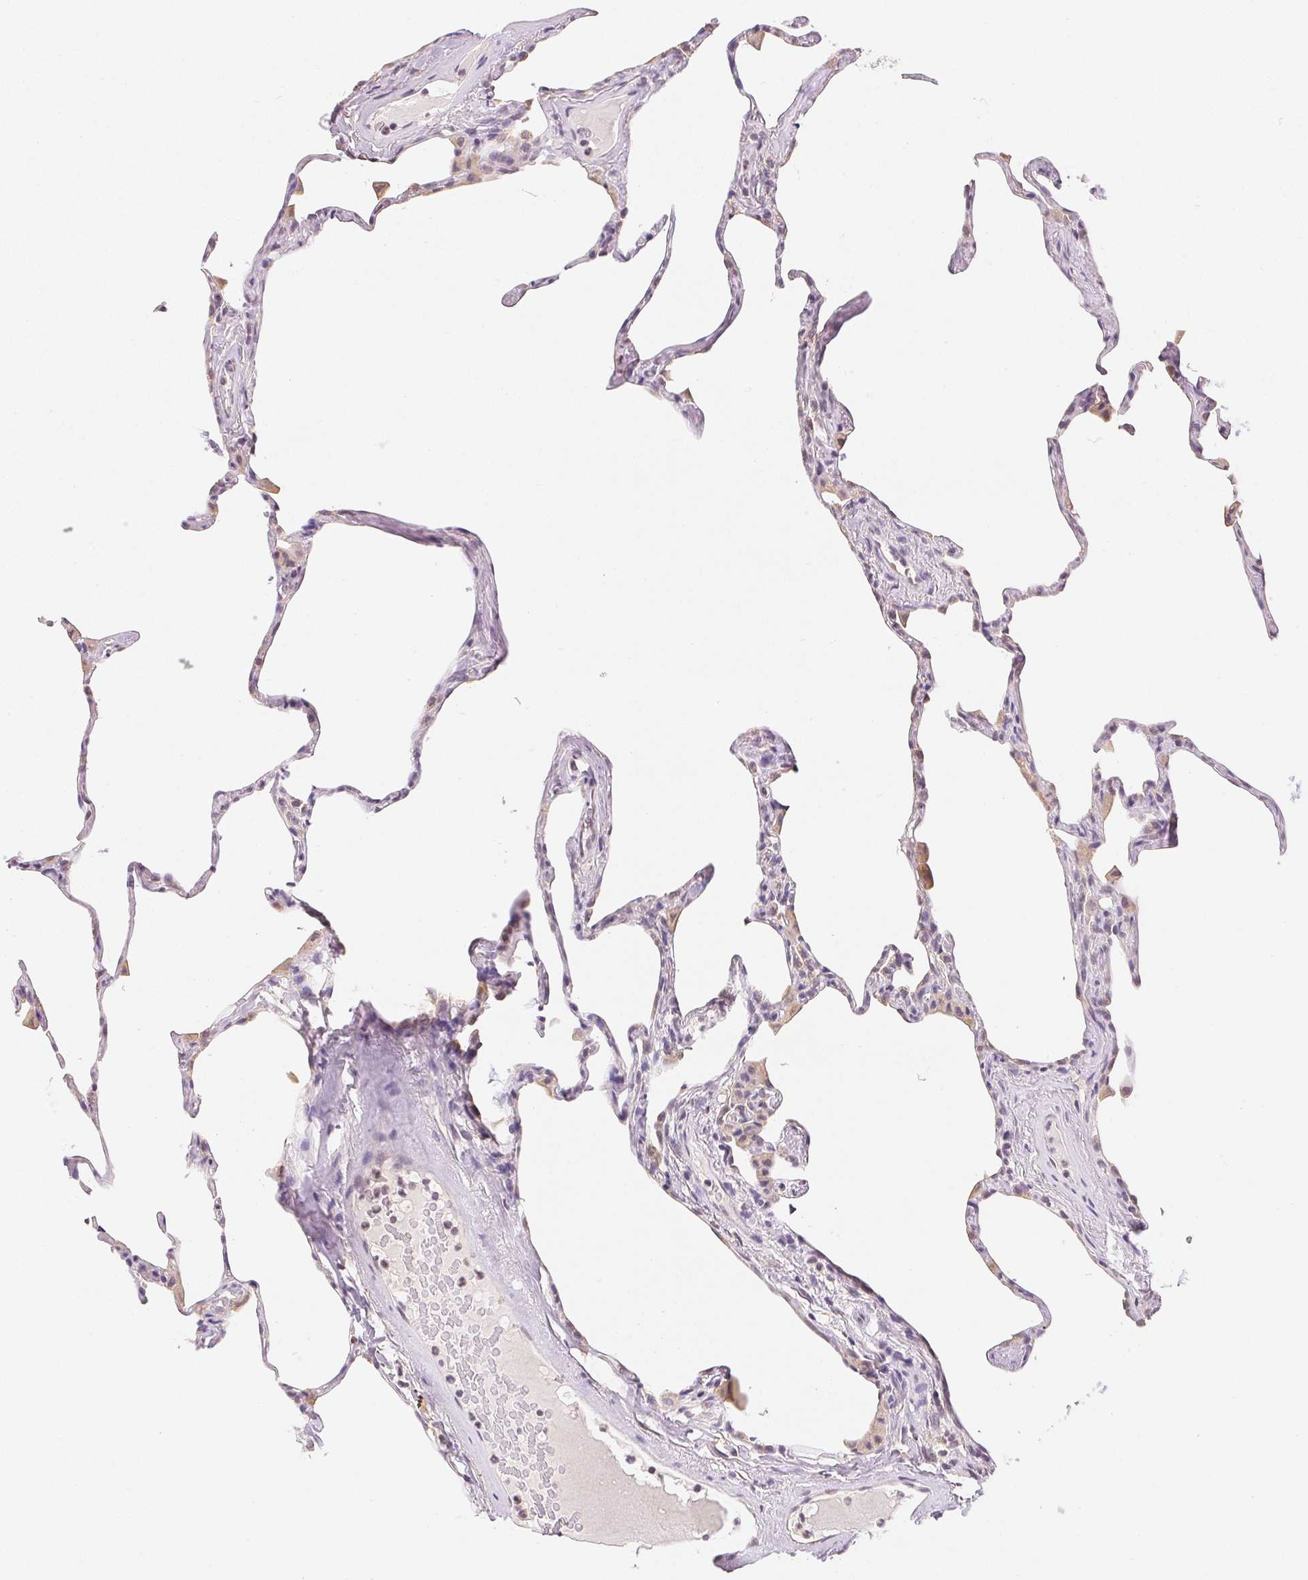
{"staining": {"intensity": "negative", "quantity": "none", "location": "none"}, "tissue": "lung", "cell_type": "Alveolar cells", "image_type": "normal", "snomed": [{"axis": "morphology", "description": "Normal tissue, NOS"}, {"axis": "topography", "description": "Lung"}], "caption": "Lung stained for a protein using IHC demonstrates no expression alveolar cells.", "gene": "SEZ6L2", "patient": {"sex": "male", "age": 65}}